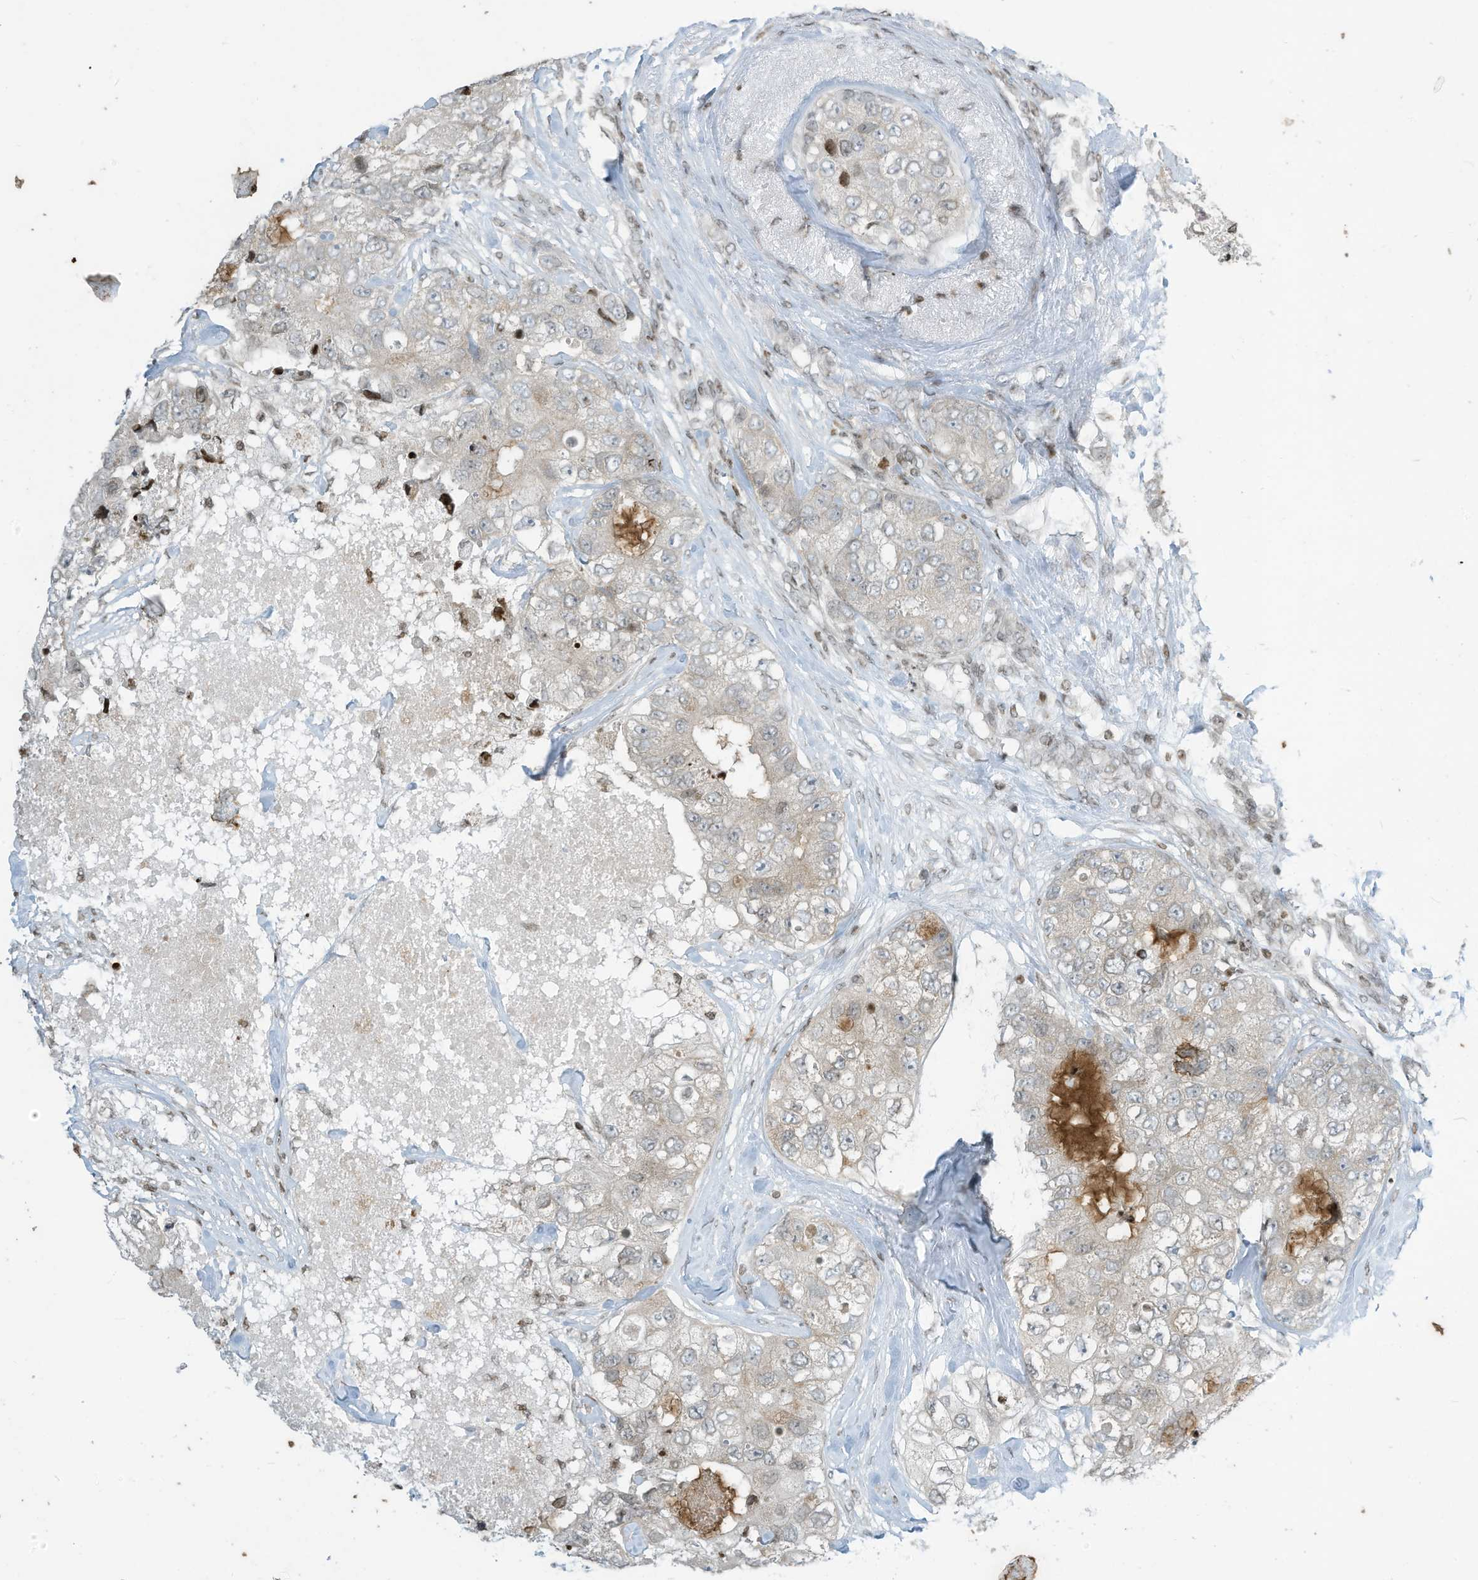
{"staining": {"intensity": "negative", "quantity": "none", "location": "none"}, "tissue": "breast cancer", "cell_type": "Tumor cells", "image_type": "cancer", "snomed": [{"axis": "morphology", "description": "Duct carcinoma"}, {"axis": "topography", "description": "Breast"}], "caption": "There is no significant staining in tumor cells of breast cancer.", "gene": "ADI1", "patient": {"sex": "female", "age": 62}}